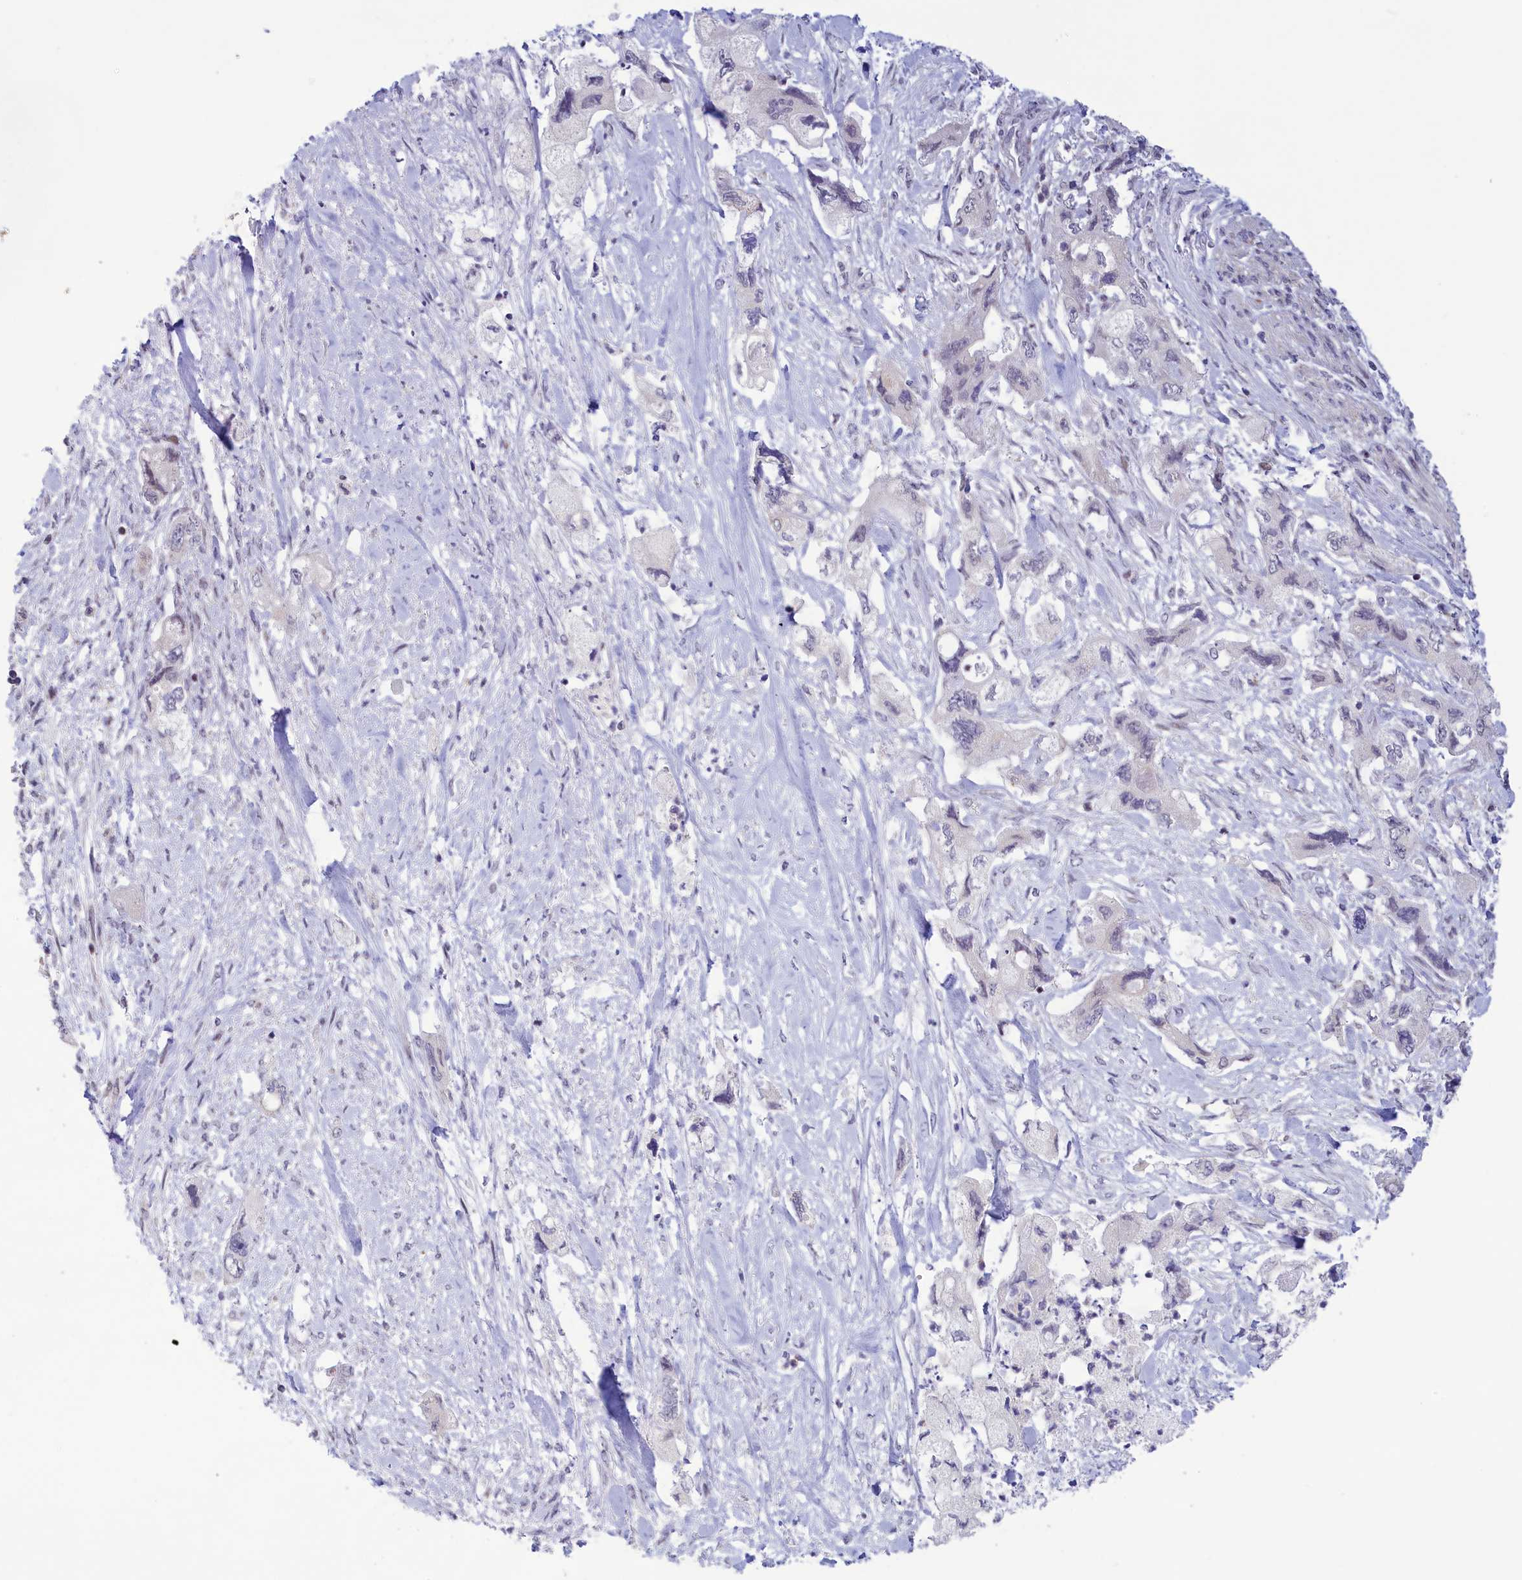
{"staining": {"intensity": "negative", "quantity": "none", "location": "none"}, "tissue": "pancreatic cancer", "cell_type": "Tumor cells", "image_type": "cancer", "snomed": [{"axis": "morphology", "description": "Adenocarcinoma, NOS"}, {"axis": "topography", "description": "Pancreas"}], "caption": "A histopathology image of human adenocarcinoma (pancreatic) is negative for staining in tumor cells.", "gene": "CORO2A", "patient": {"sex": "female", "age": 73}}